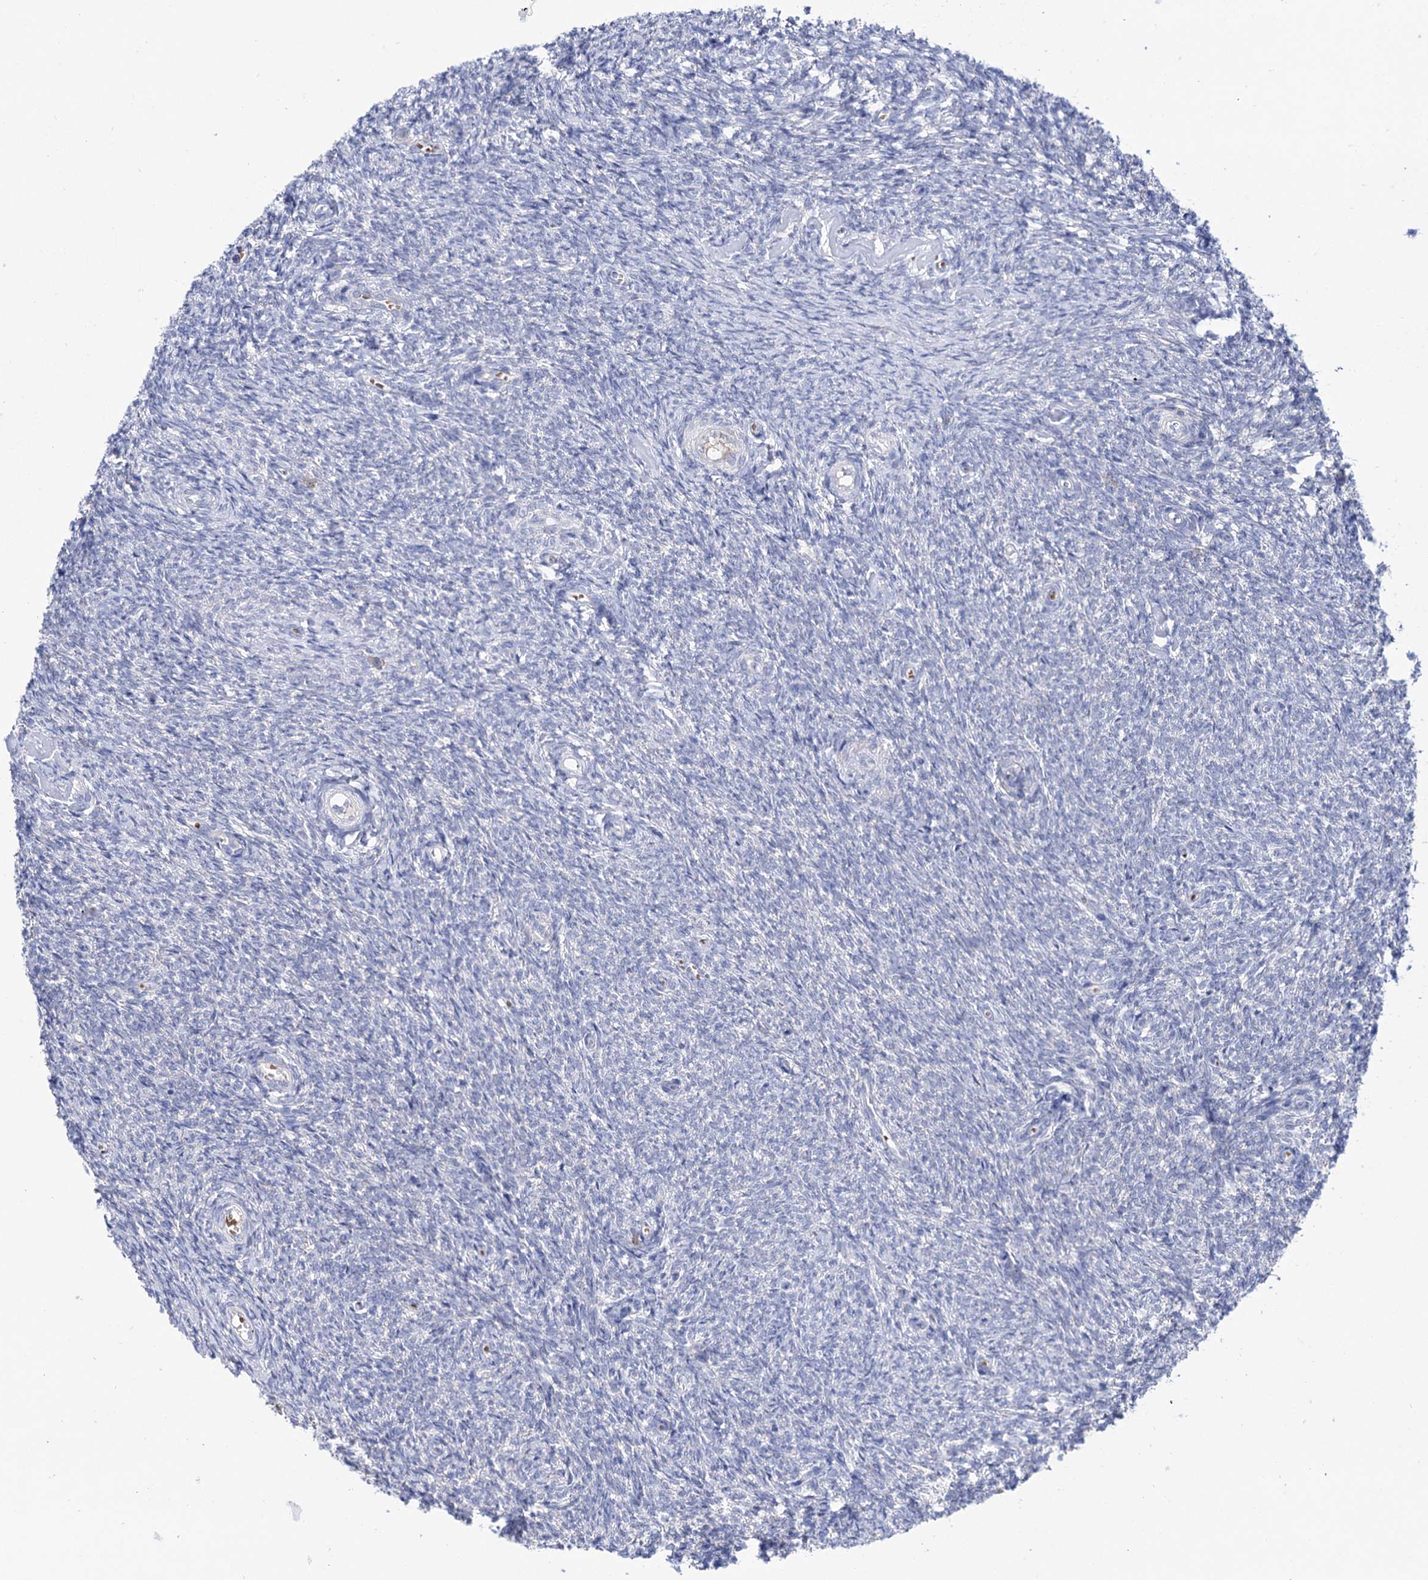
{"staining": {"intensity": "negative", "quantity": "none", "location": "none"}, "tissue": "ovary", "cell_type": "Ovarian stroma cells", "image_type": "normal", "snomed": [{"axis": "morphology", "description": "Normal tissue, NOS"}, {"axis": "topography", "description": "Ovary"}], "caption": "This is a micrograph of immunohistochemistry staining of normal ovary, which shows no positivity in ovarian stroma cells.", "gene": "YARS2", "patient": {"sex": "female", "age": 44}}